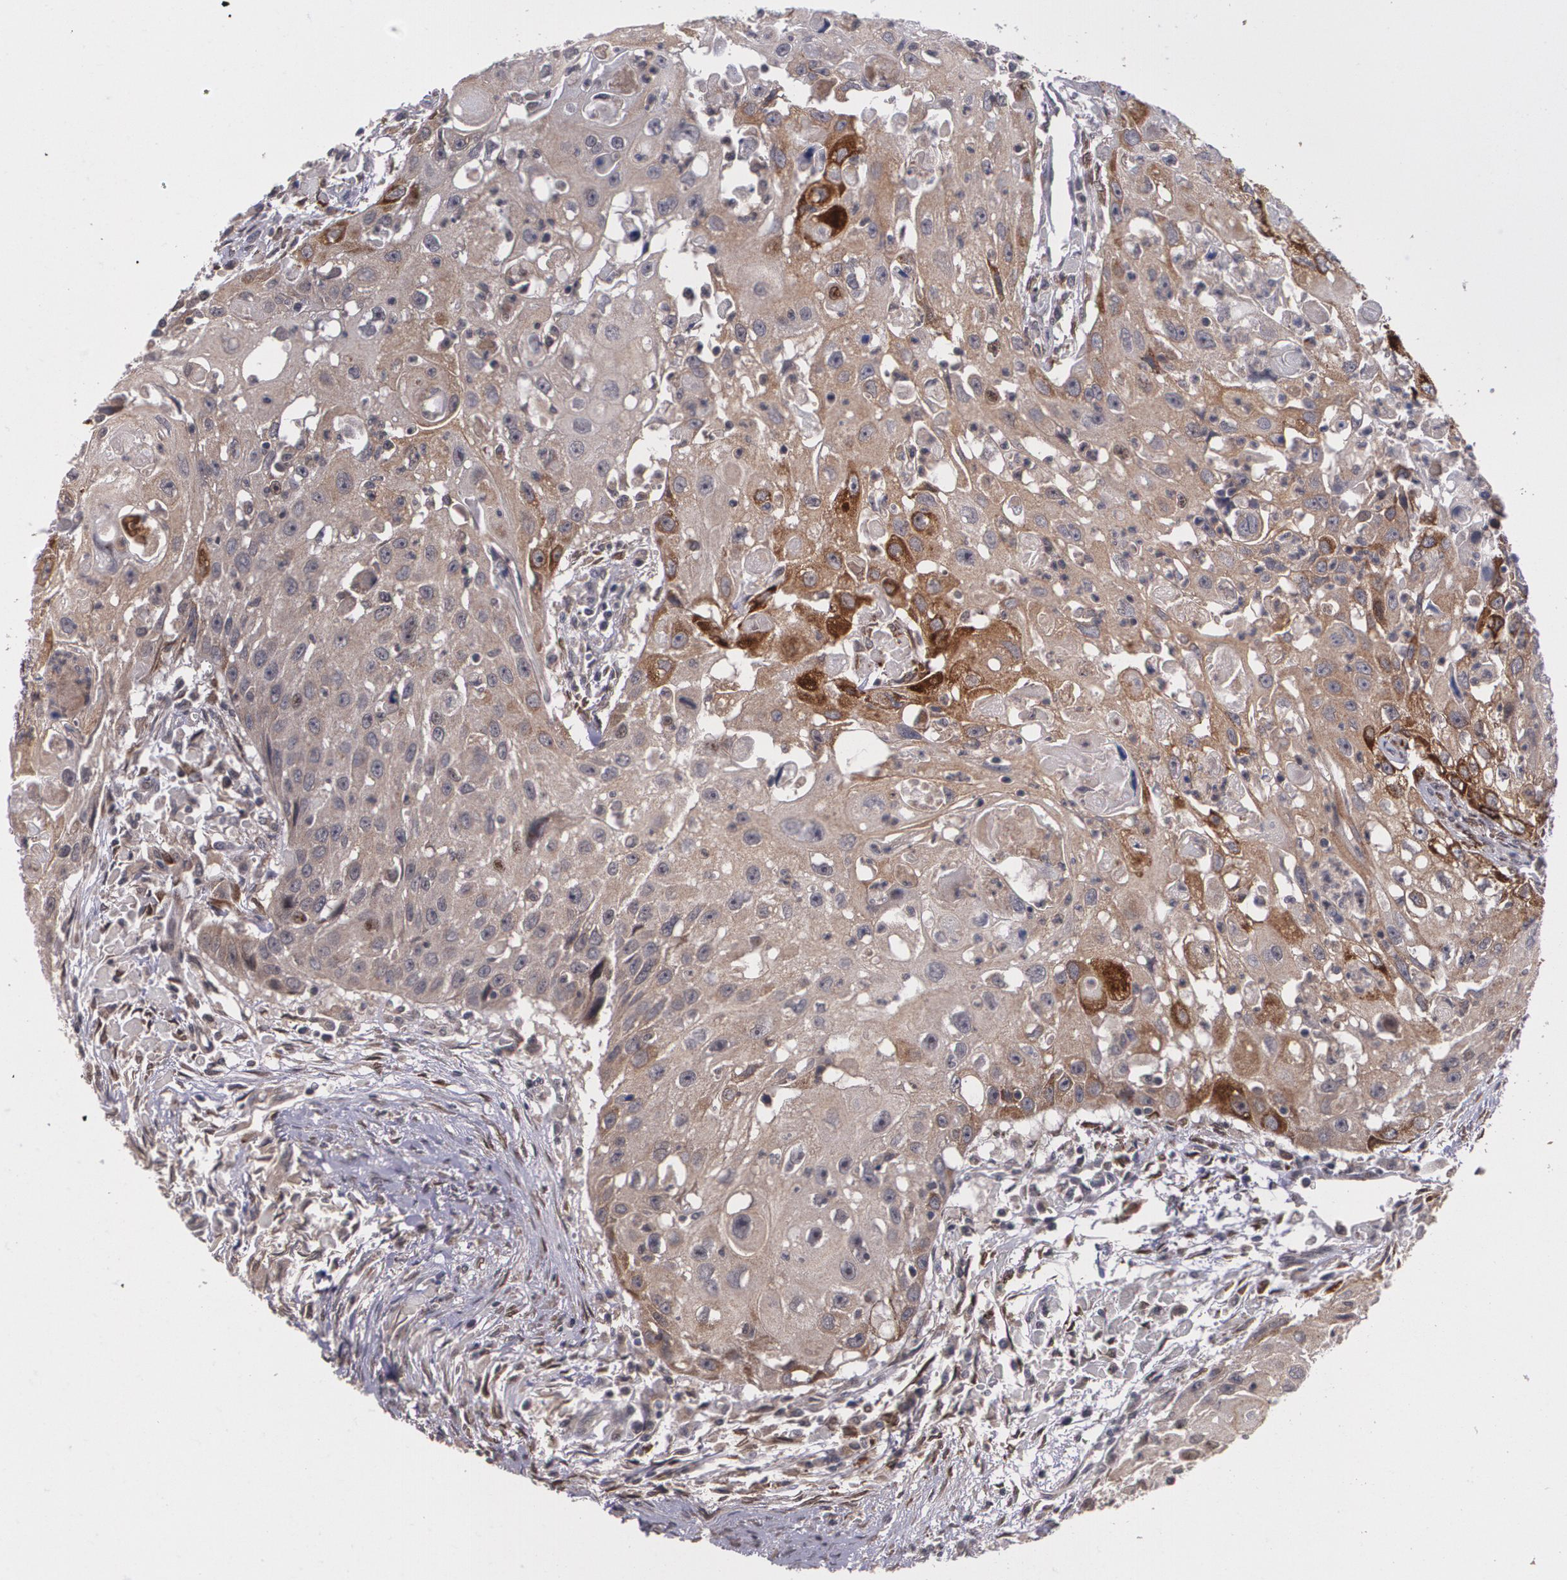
{"staining": {"intensity": "moderate", "quantity": ">75%", "location": "cytoplasmic/membranous"}, "tissue": "head and neck cancer", "cell_type": "Tumor cells", "image_type": "cancer", "snomed": [{"axis": "morphology", "description": "Squamous cell carcinoma, NOS"}, {"axis": "topography", "description": "Head-Neck"}], "caption": "This is a micrograph of immunohistochemistry (IHC) staining of head and neck cancer (squamous cell carcinoma), which shows moderate expression in the cytoplasmic/membranous of tumor cells.", "gene": "IFNGR2", "patient": {"sex": "male", "age": 64}}